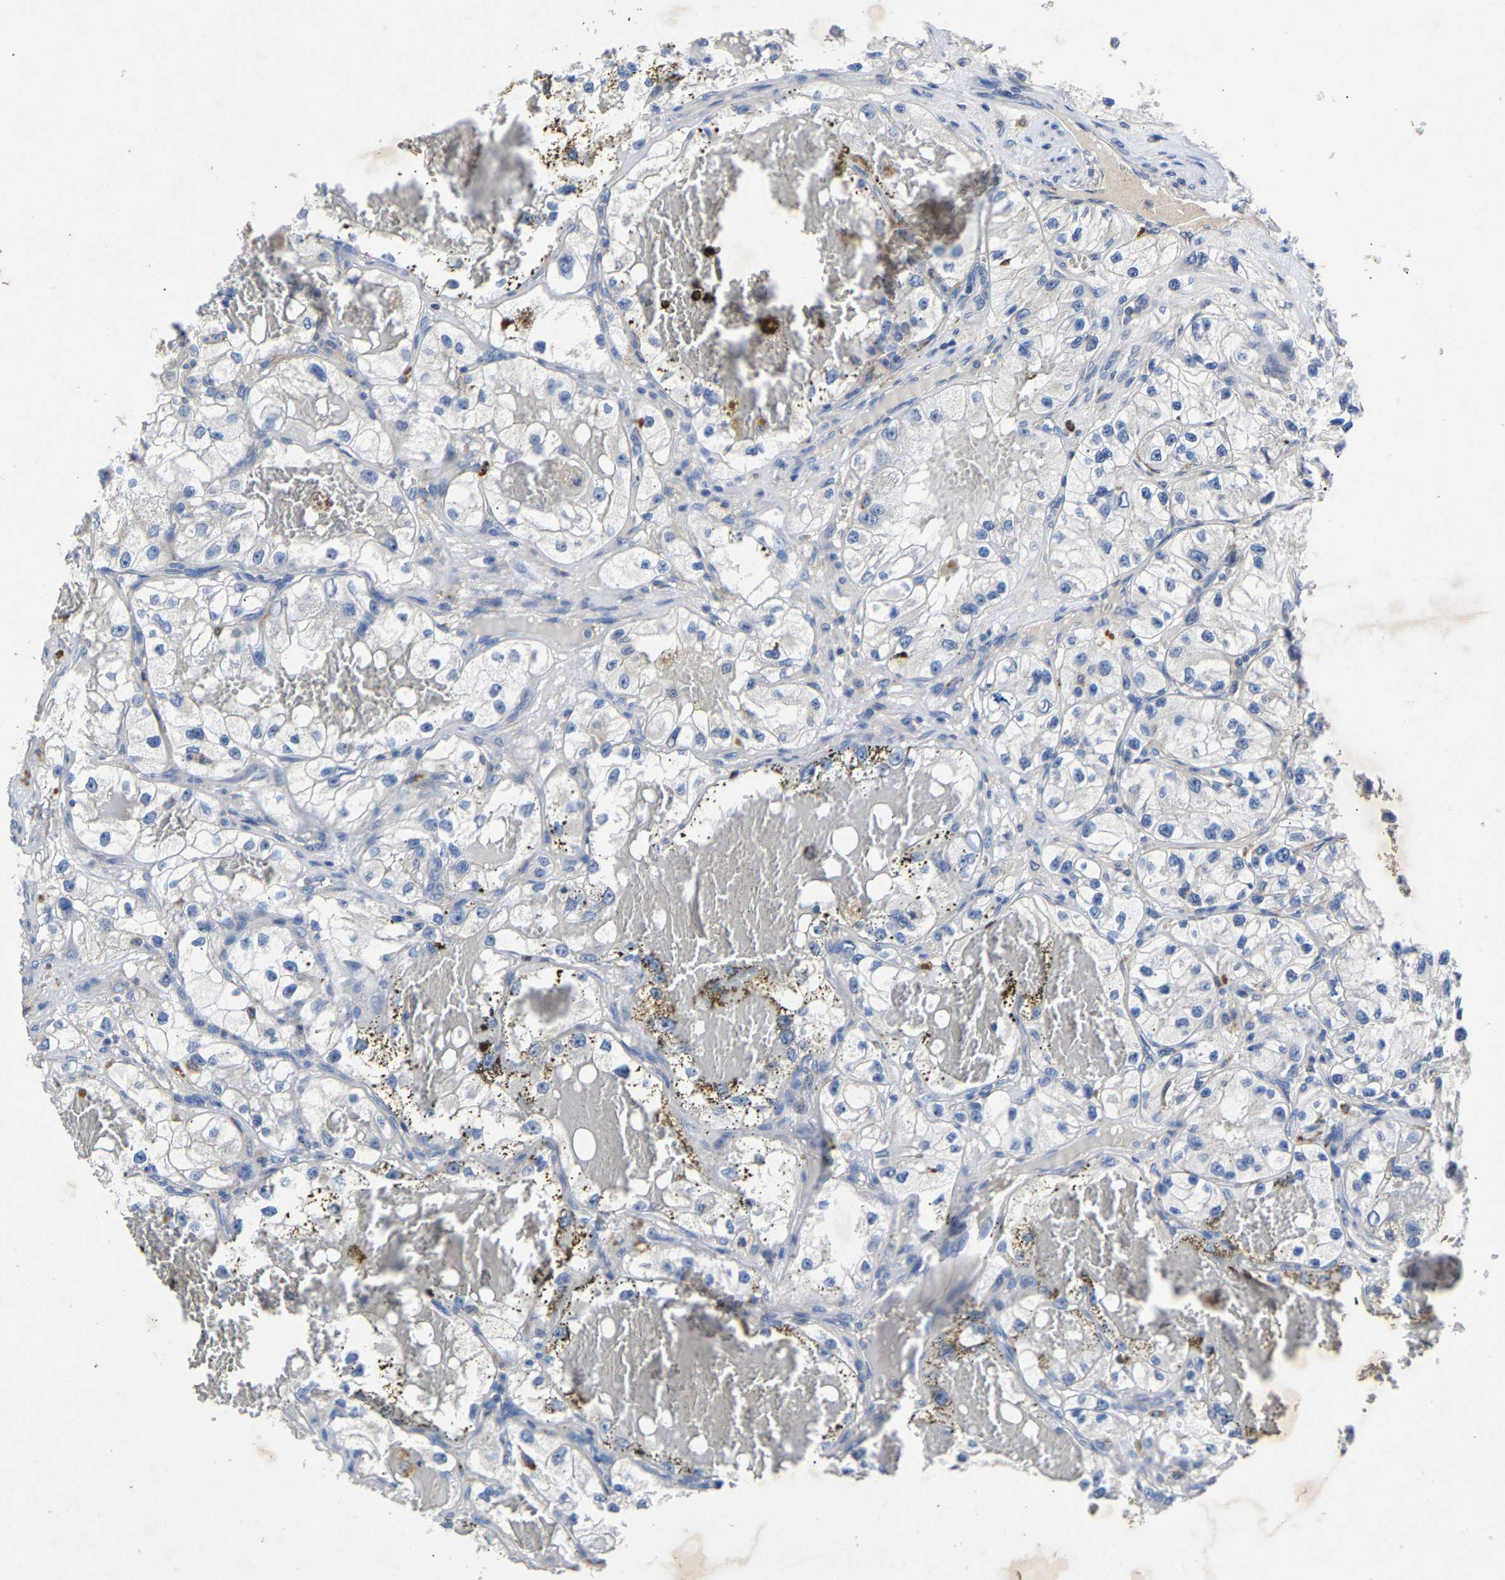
{"staining": {"intensity": "negative", "quantity": "none", "location": "none"}, "tissue": "renal cancer", "cell_type": "Tumor cells", "image_type": "cancer", "snomed": [{"axis": "morphology", "description": "Adenocarcinoma, NOS"}, {"axis": "topography", "description": "Kidney"}], "caption": "Immunohistochemistry histopathology image of neoplastic tissue: renal cancer stained with DAB reveals no significant protein positivity in tumor cells.", "gene": "CCDC171", "patient": {"sex": "female", "age": 57}}